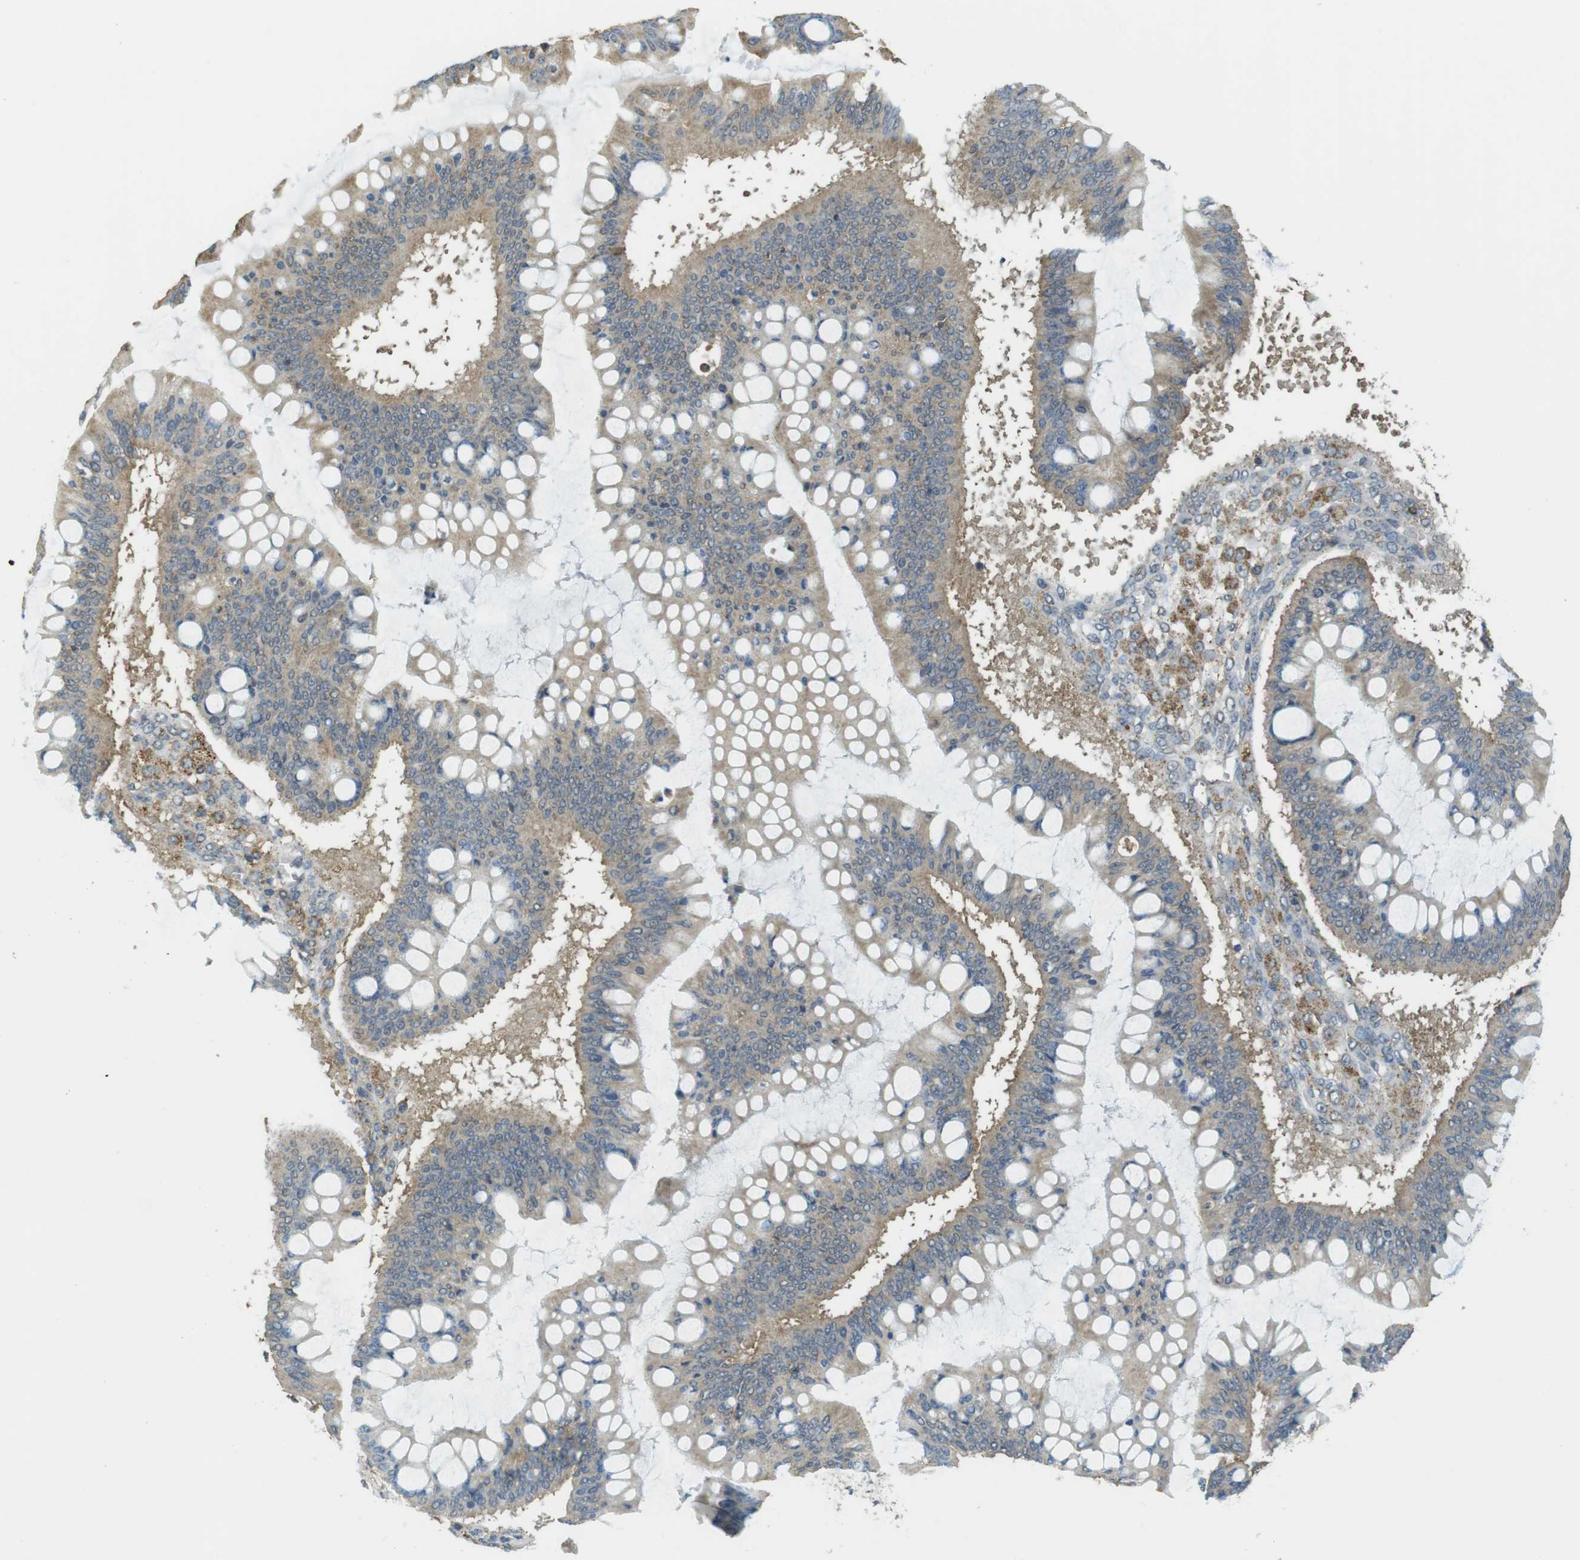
{"staining": {"intensity": "weak", "quantity": ">75%", "location": "cytoplasmic/membranous"}, "tissue": "ovarian cancer", "cell_type": "Tumor cells", "image_type": "cancer", "snomed": [{"axis": "morphology", "description": "Cystadenocarcinoma, mucinous, NOS"}, {"axis": "topography", "description": "Ovary"}], "caption": "DAB (3,3'-diaminobenzidine) immunohistochemical staining of ovarian cancer shows weak cytoplasmic/membranous protein staining in about >75% of tumor cells.", "gene": "BRI3BP", "patient": {"sex": "female", "age": 73}}